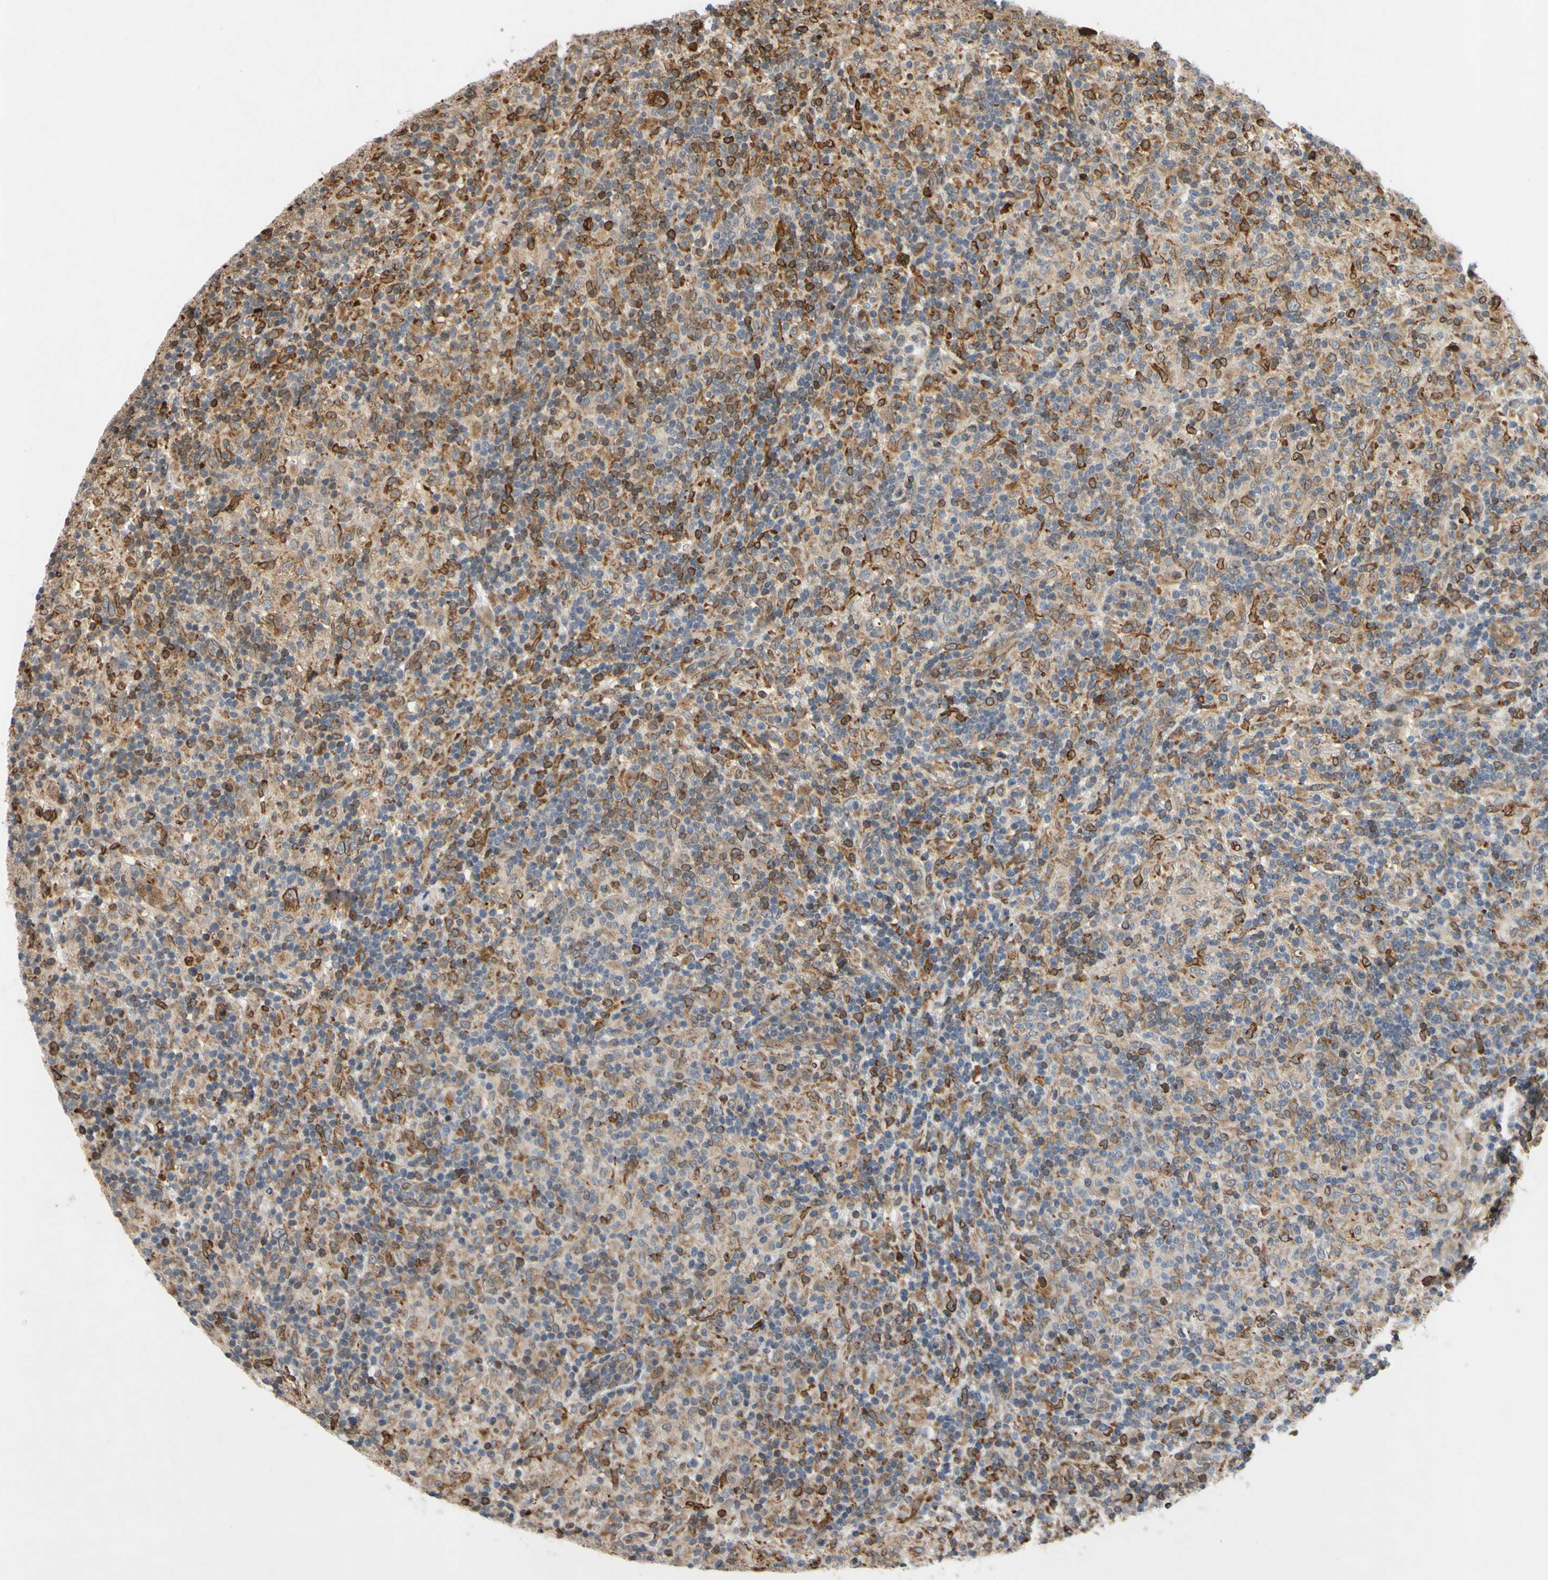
{"staining": {"intensity": "weak", "quantity": ">75%", "location": "cytoplasmic/membranous"}, "tissue": "lymphoma", "cell_type": "Tumor cells", "image_type": "cancer", "snomed": [{"axis": "morphology", "description": "Hodgkin's disease, NOS"}, {"axis": "topography", "description": "Lymph node"}], "caption": "High-magnification brightfield microscopy of Hodgkin's disease stained with DAB (3,3'-diaminobenzidine) (brown) and counterstained with hematoxylin (blue). tumor cells exhibit weak cytoplasmic/membranous expression is appreciated in approximately>75% of cells.", "gene": "PLXNA2", "patient": {"sex": "male", "age": 70}}